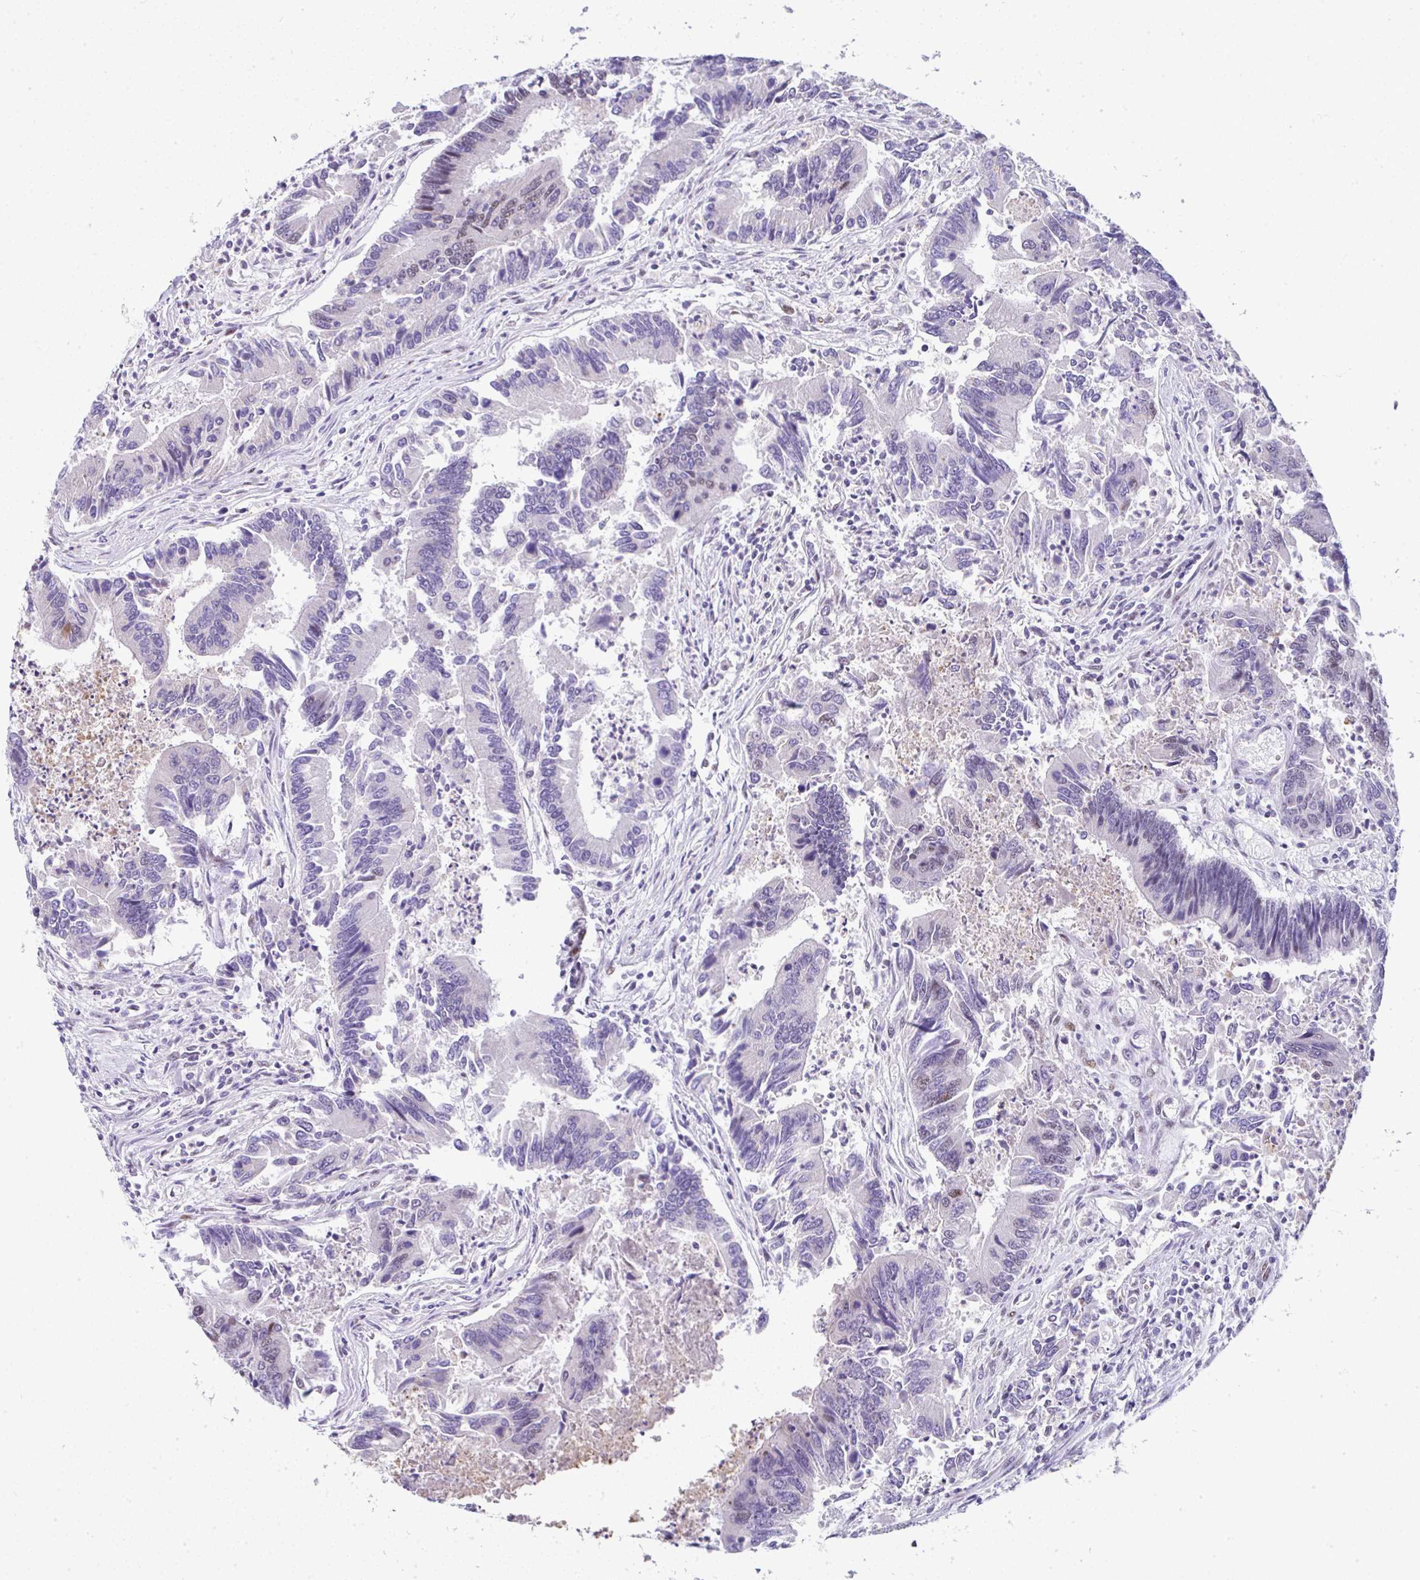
{"staining": {"intensity": "moderate", "quantity": "25%-75%", "location": "nuclear"}, "tissue": "colorectal cancer", "cell_type": "Tumor cells", "image_type": "cancer", "snomed": [{"axis": "morphology", "description": "Adenocarcinoma, NOS"}, {"axis": "topography", "description": "Colon"}], "caption": "A medium amount of moderate nuclear positivity is seen in approximately 25%-75% of tumor cells in colorectal cancer (adenocarcinoma) tissue.", "gene": "NR1D2", "patient": {"sex": "female", "age": 67}}